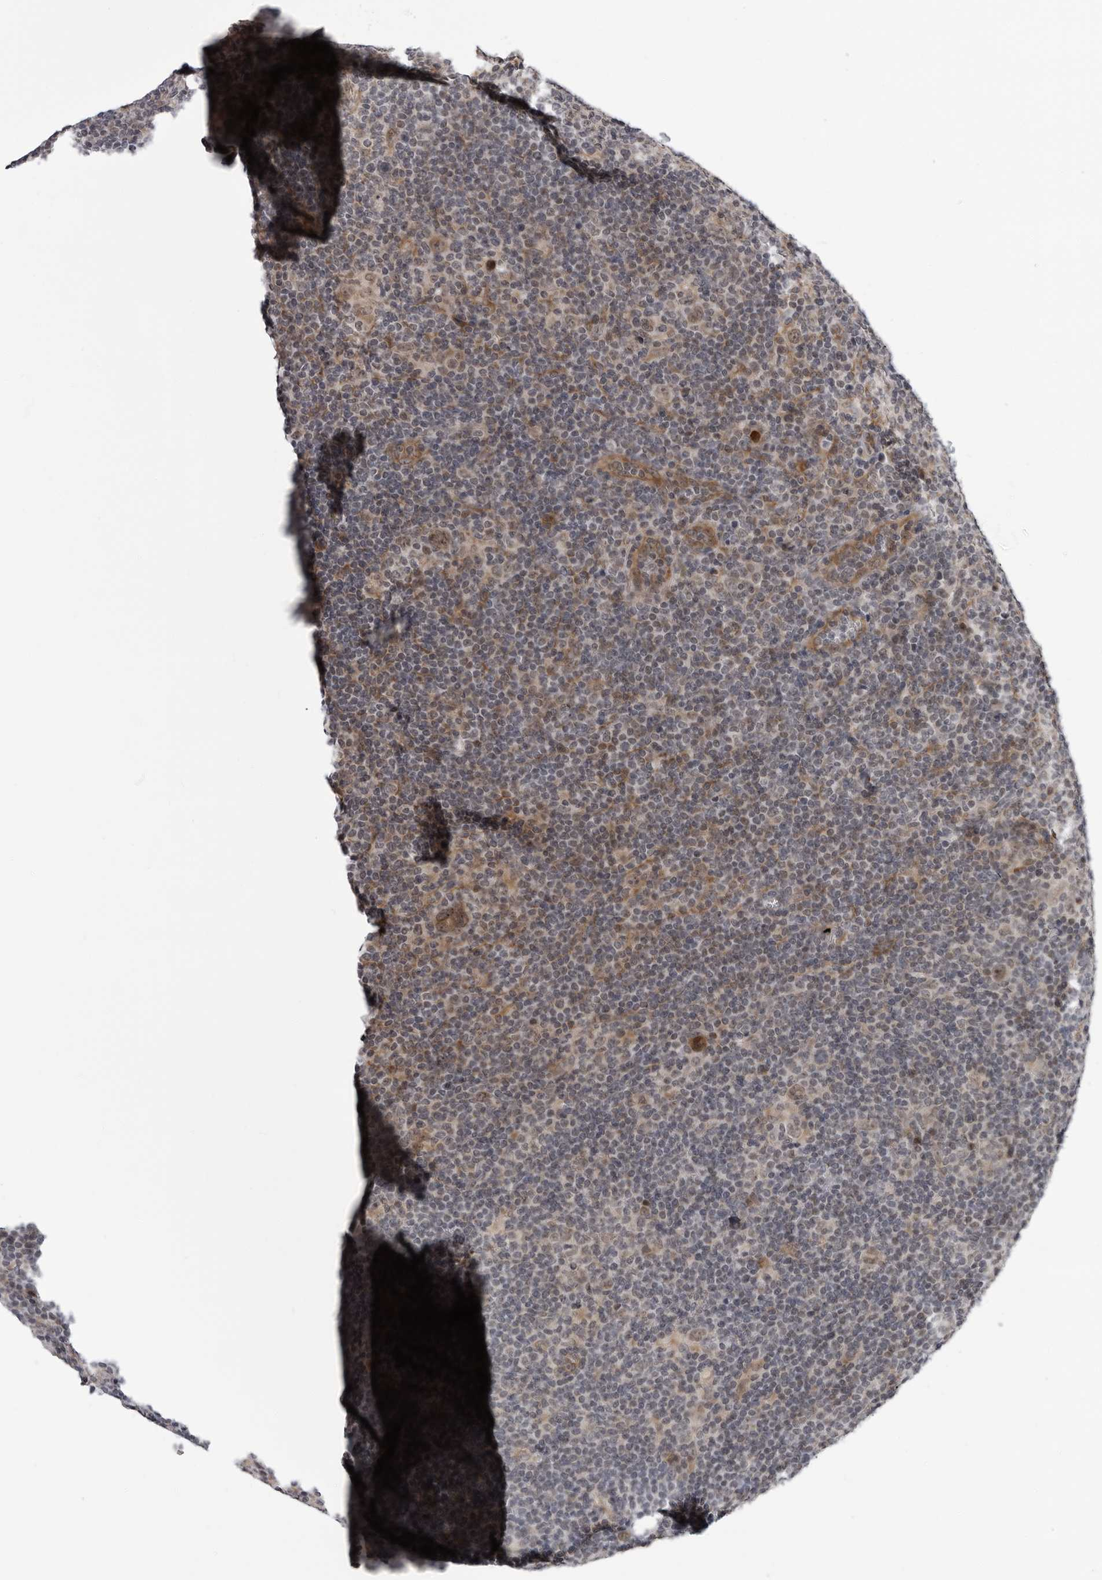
{"staining": {"intensity": "weak", "quantity": ">75%", "location": "cytoplasmic/membranous"}, "tissue": "lymphoma", "cell_type": "Tumor cells", "image_type": "cancer", "snomed": [{"axis": "morphology", "description": "Hodgkin's disease, NOS"}, {"axis": "topography", "description": "Lymph node"}], "caption": "A low amount of weak cytoplasmic/membranous staining is seen in approximately >75% of tumor cells in Hodgkin's disease tissue.", "gene": "GCSAML", "patient": {"sex": "female", "age": 57}}